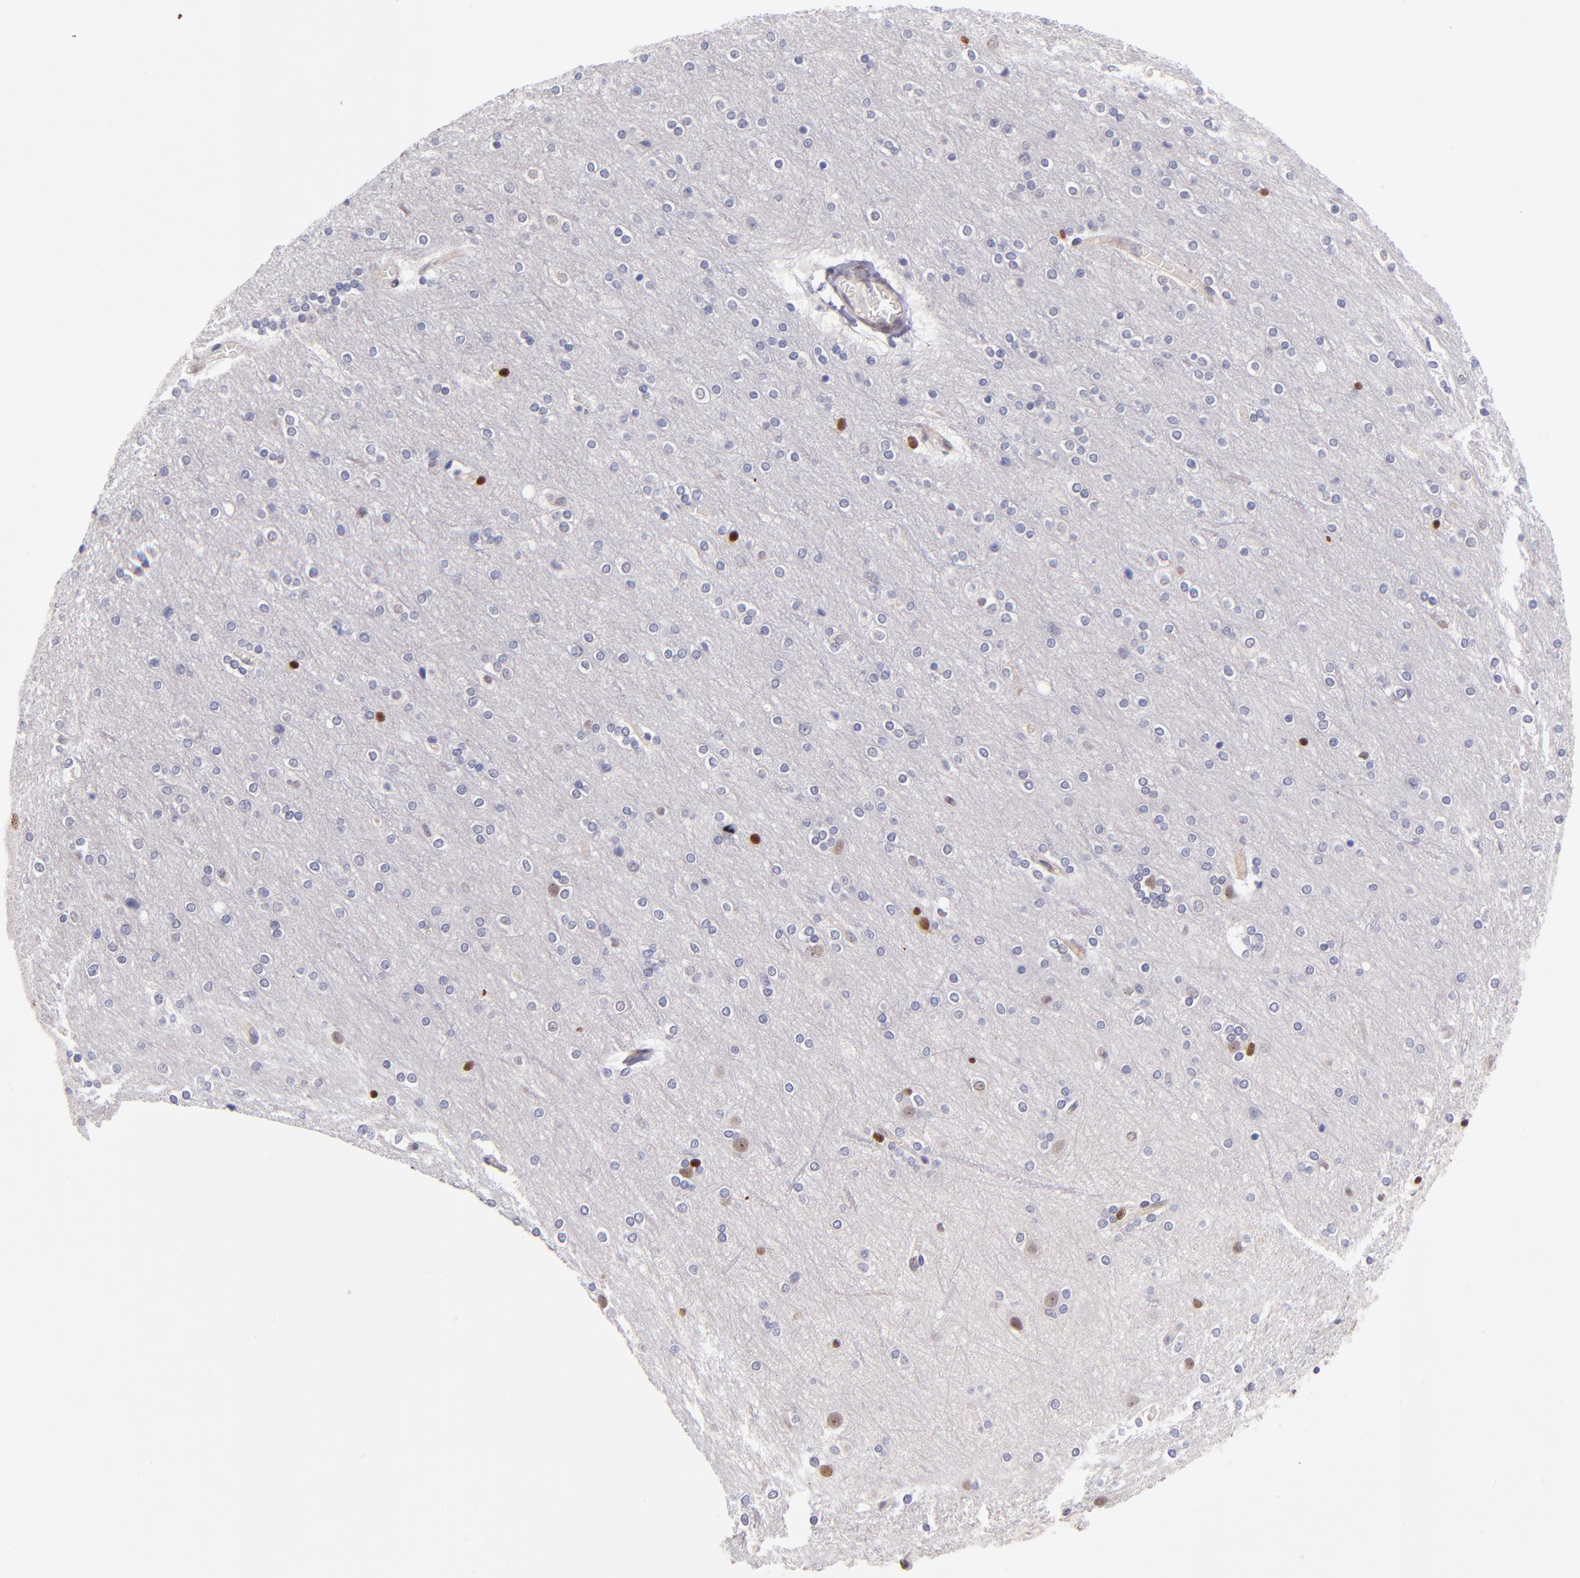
{"staining": {"intensity": "negative", "quantity": "none", "location": "none"}, "tissue": "cerebral cortex", "cell_type": "Endothelial cells", "image_type": "normal", "snomed": [{"axis": "morphology", "description": "Normal tissue, NOS"}, {"axis": "topography", "description": "Cerebral cortex"}], "caption": "This is an IHC histopathology image of normal cerebral cortex. There is no staining in endothelial cells.", "gene": "SOX6", "patient": {"sex": "female", "age": 54}}